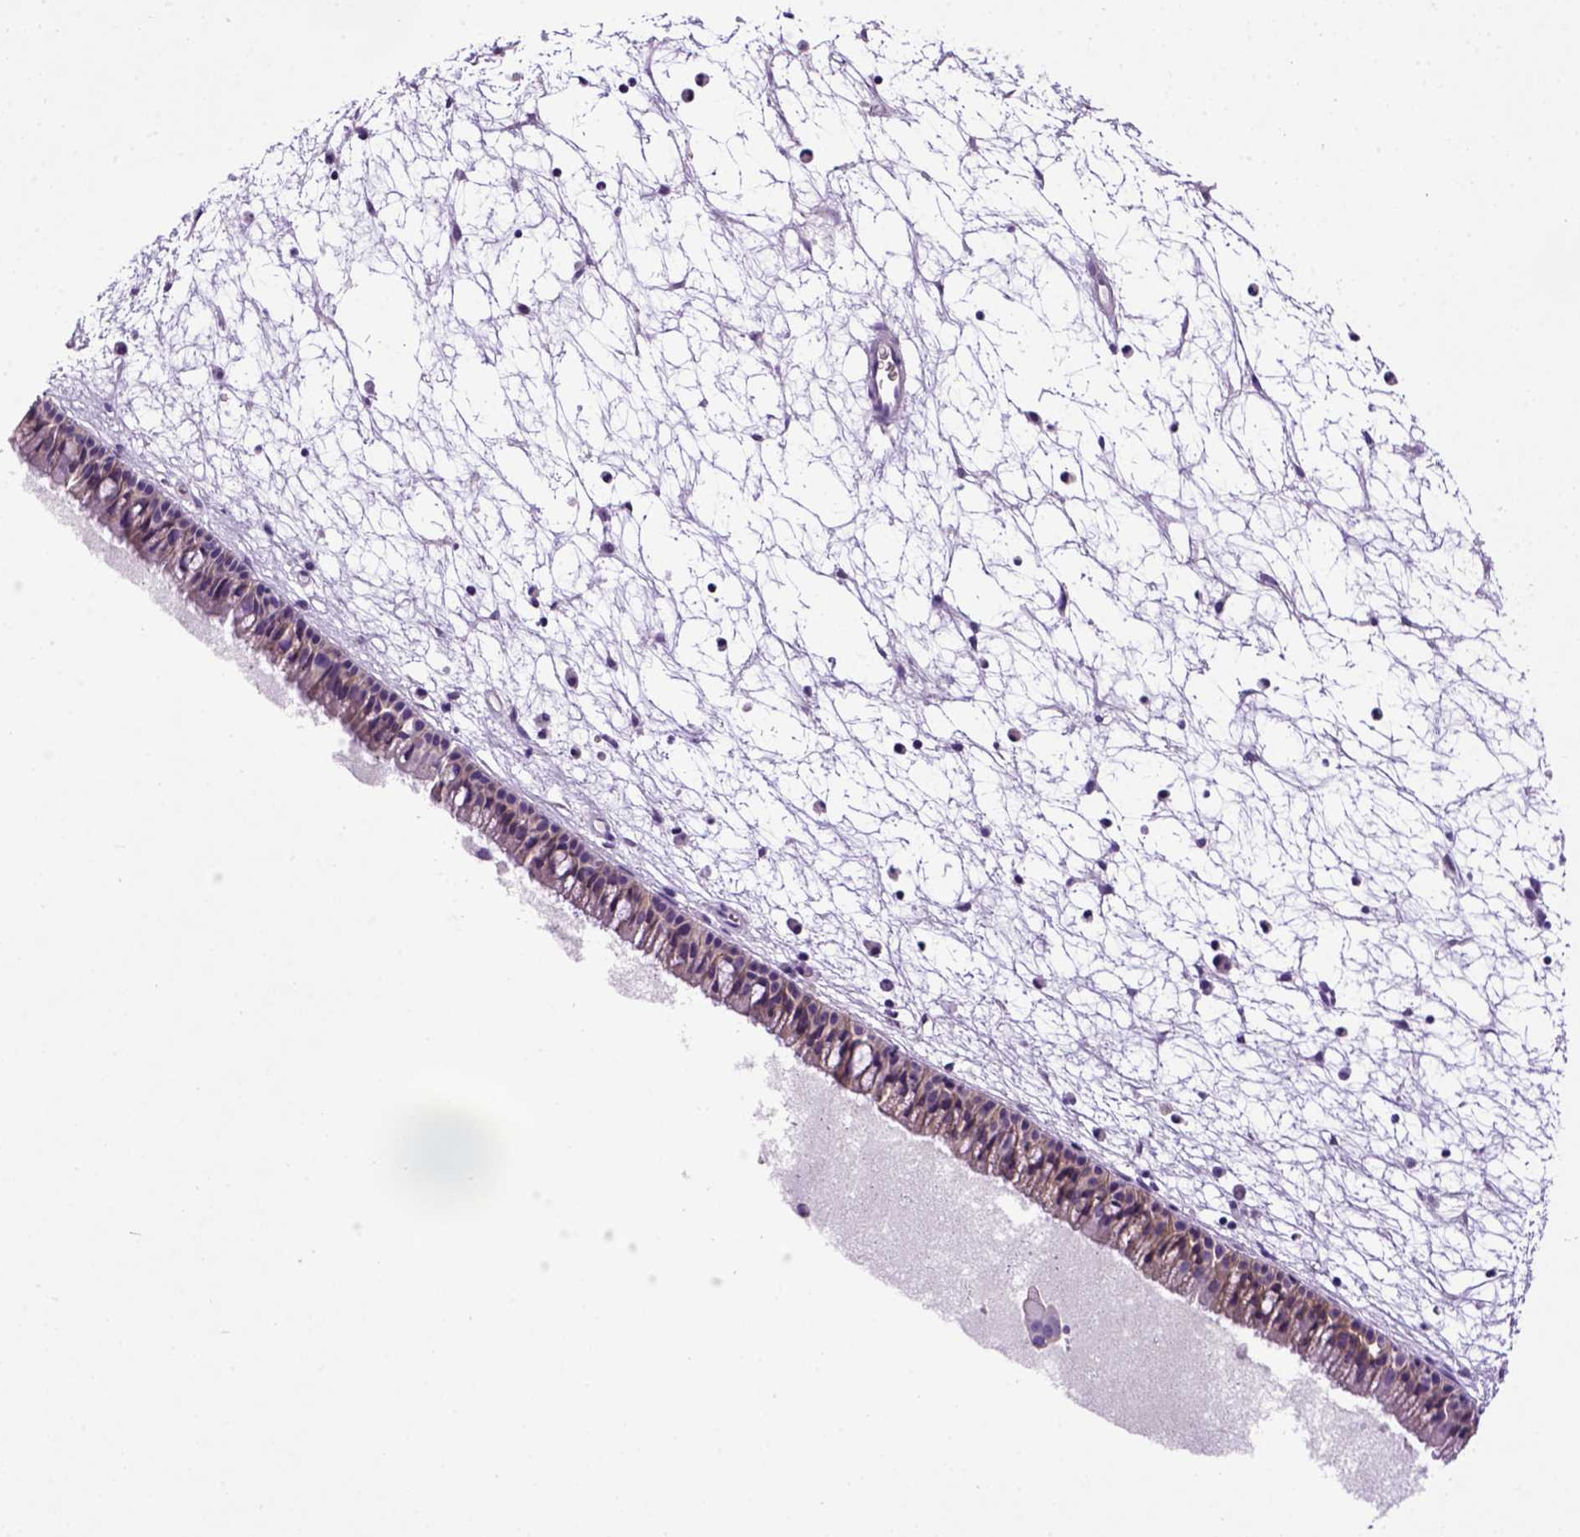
{"staining": {"intensity": "weak", "quantity": "25%-75%", "location": "cytoplasmic/membranous"}, "tissue": "nasopharynx", "cell_type": "Respiratory epithelial cells", "image_type": "normal", "snomed": [{"axis": "morphology", "description": "Normal tissue, NOS"}, {"axis": "topography", "description": "Nasopharynx"}], "caption": "This is a photomicrograph of IHC staining of normal nasopharynx, which shows weak staining in the cytoplasmic/membranous of respiratory epithelial cells.", "gene": "CDH1", "patient": {"sex": "male", "age": 61}}